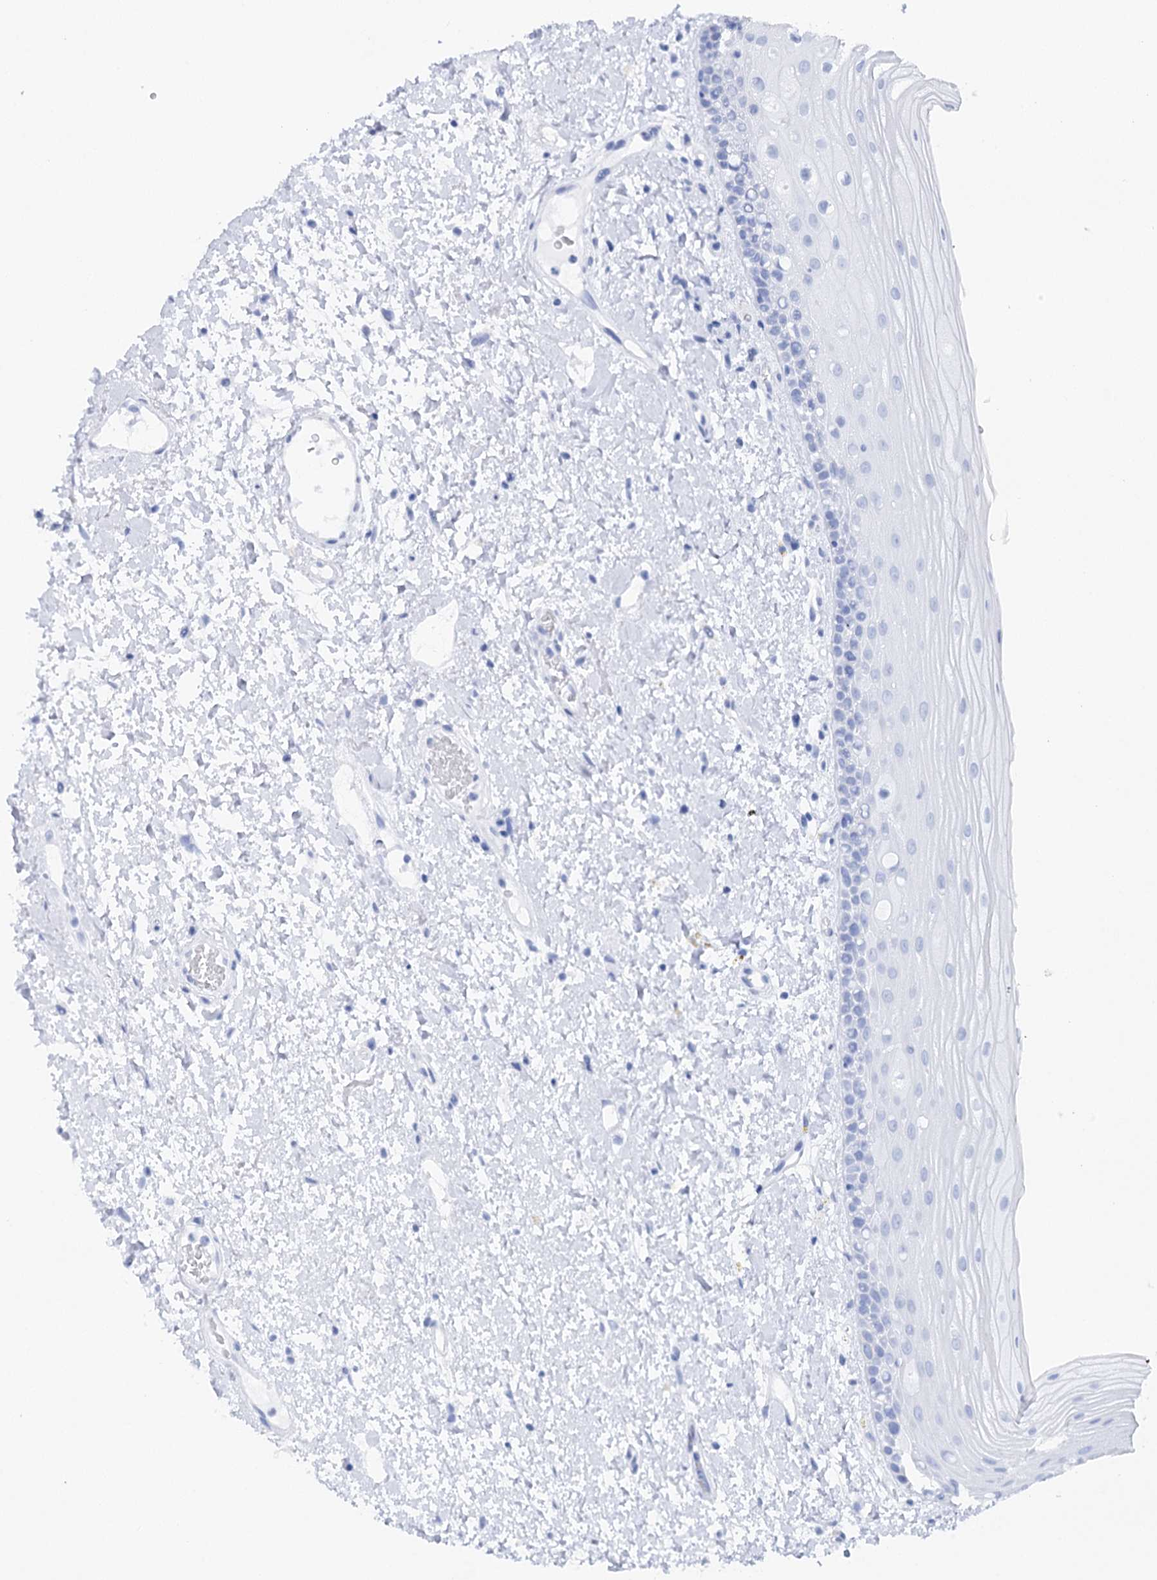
{"staining": {"intensity": "negative", "quantity": "none", "location": "none"}, "tissue": "oral mucosa", "cell_type": "Squamous epithelial cells", "image_type": "normal", "snomed": [{"axis": "morphology", "description": "Normal tissue, NOS"}, {"axis": "topography", "description": "Oral tissue"}], "caption": "Squamous epithelial cells show no significant protein staining in unremarkable oral mucosa.", "gene": "CSN3", "patient": {"sex": "female", "age": 76}}